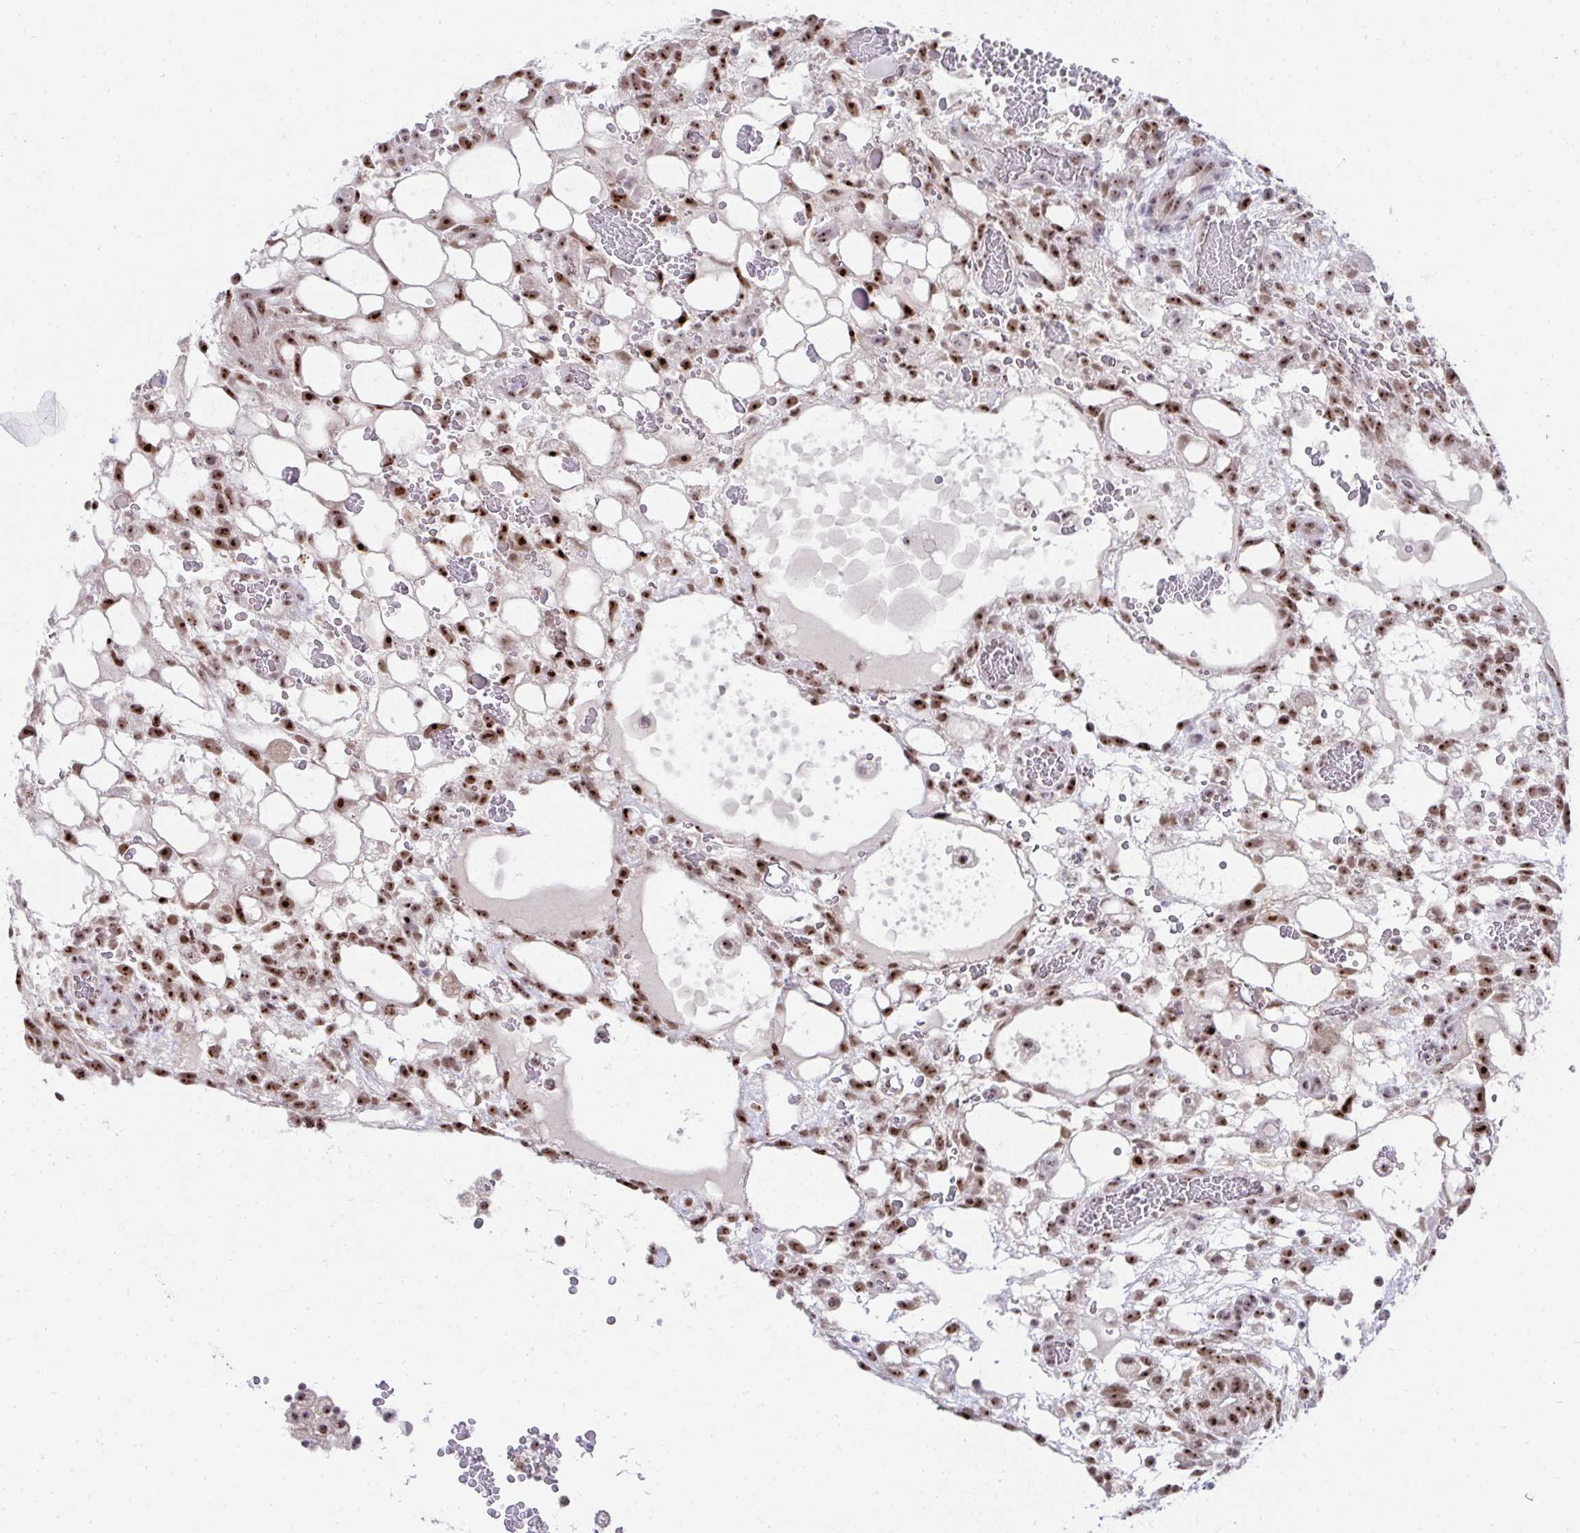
{"staining": {"intensity": "strong", "quantity": ">75%", "location": "nuclear"}, "tissue": "testis cancer", "cell_type": "Tumor cells", "image_type": "cancer", "snomed": [{"axis": "morphology", "description": "Normal tissue, NOS"}, {"axis": "morphology", "description": "Carcinoma, Embryonal, NOS"}, {"axis": "topography", "description": "Testis"}], "caption": "Protein analysis of embryonal carcinoma (testis) tissue exhibits strong nuclear expression in about >75% of tumor cells.", "gene": "HIRA", "patient": {"sex": "male", "age": 32}}